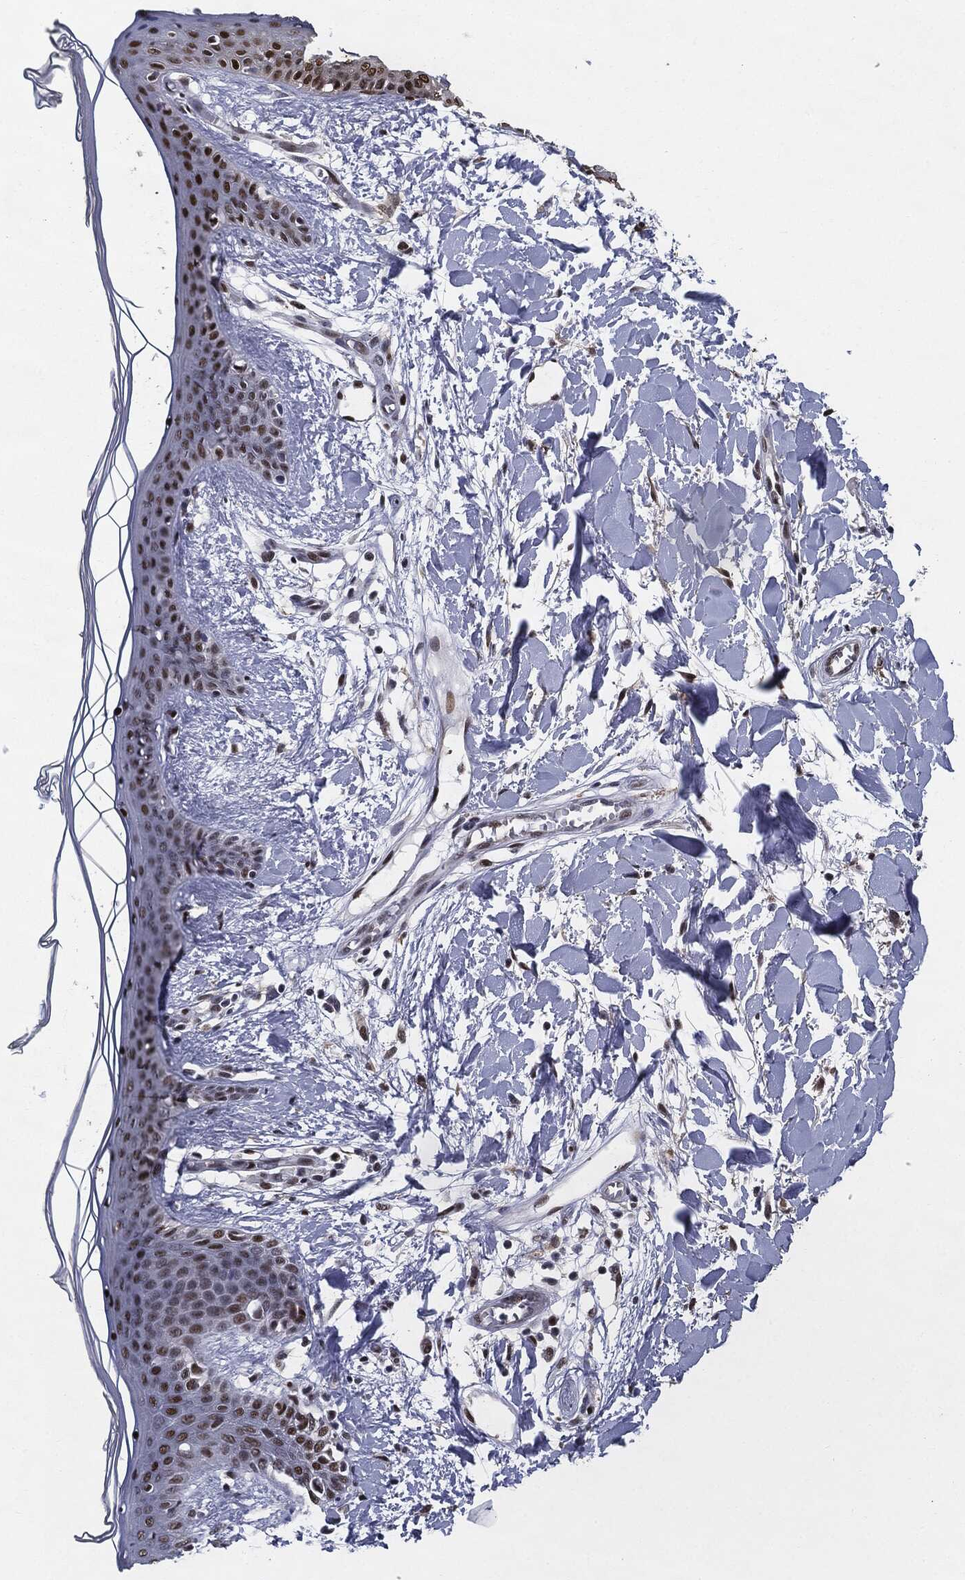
{"staining": {"intensity": "strong", "quantity": ">75%", "location": "nuclear"}, "tissue": "skin", "cell_type": "Fibroblasts", "image_type": "normal", "snomed": [{"axis": "morphology", "description": "Normal tissue, NOS"}, {"axis": "topography", "description": "Skin"}], "caption": "Protein positivity by IHC reveals strong nuclear expression in approximately >75% of fibroblasts in normal skin. Using DAB (3,3'-diaminobenzidine) (brown) and hematoxylin (blue) stains, captured at high magnification using brightfield microscopy.", "gene": "JUN", "patient": {"sex": "female", "age": 34}}